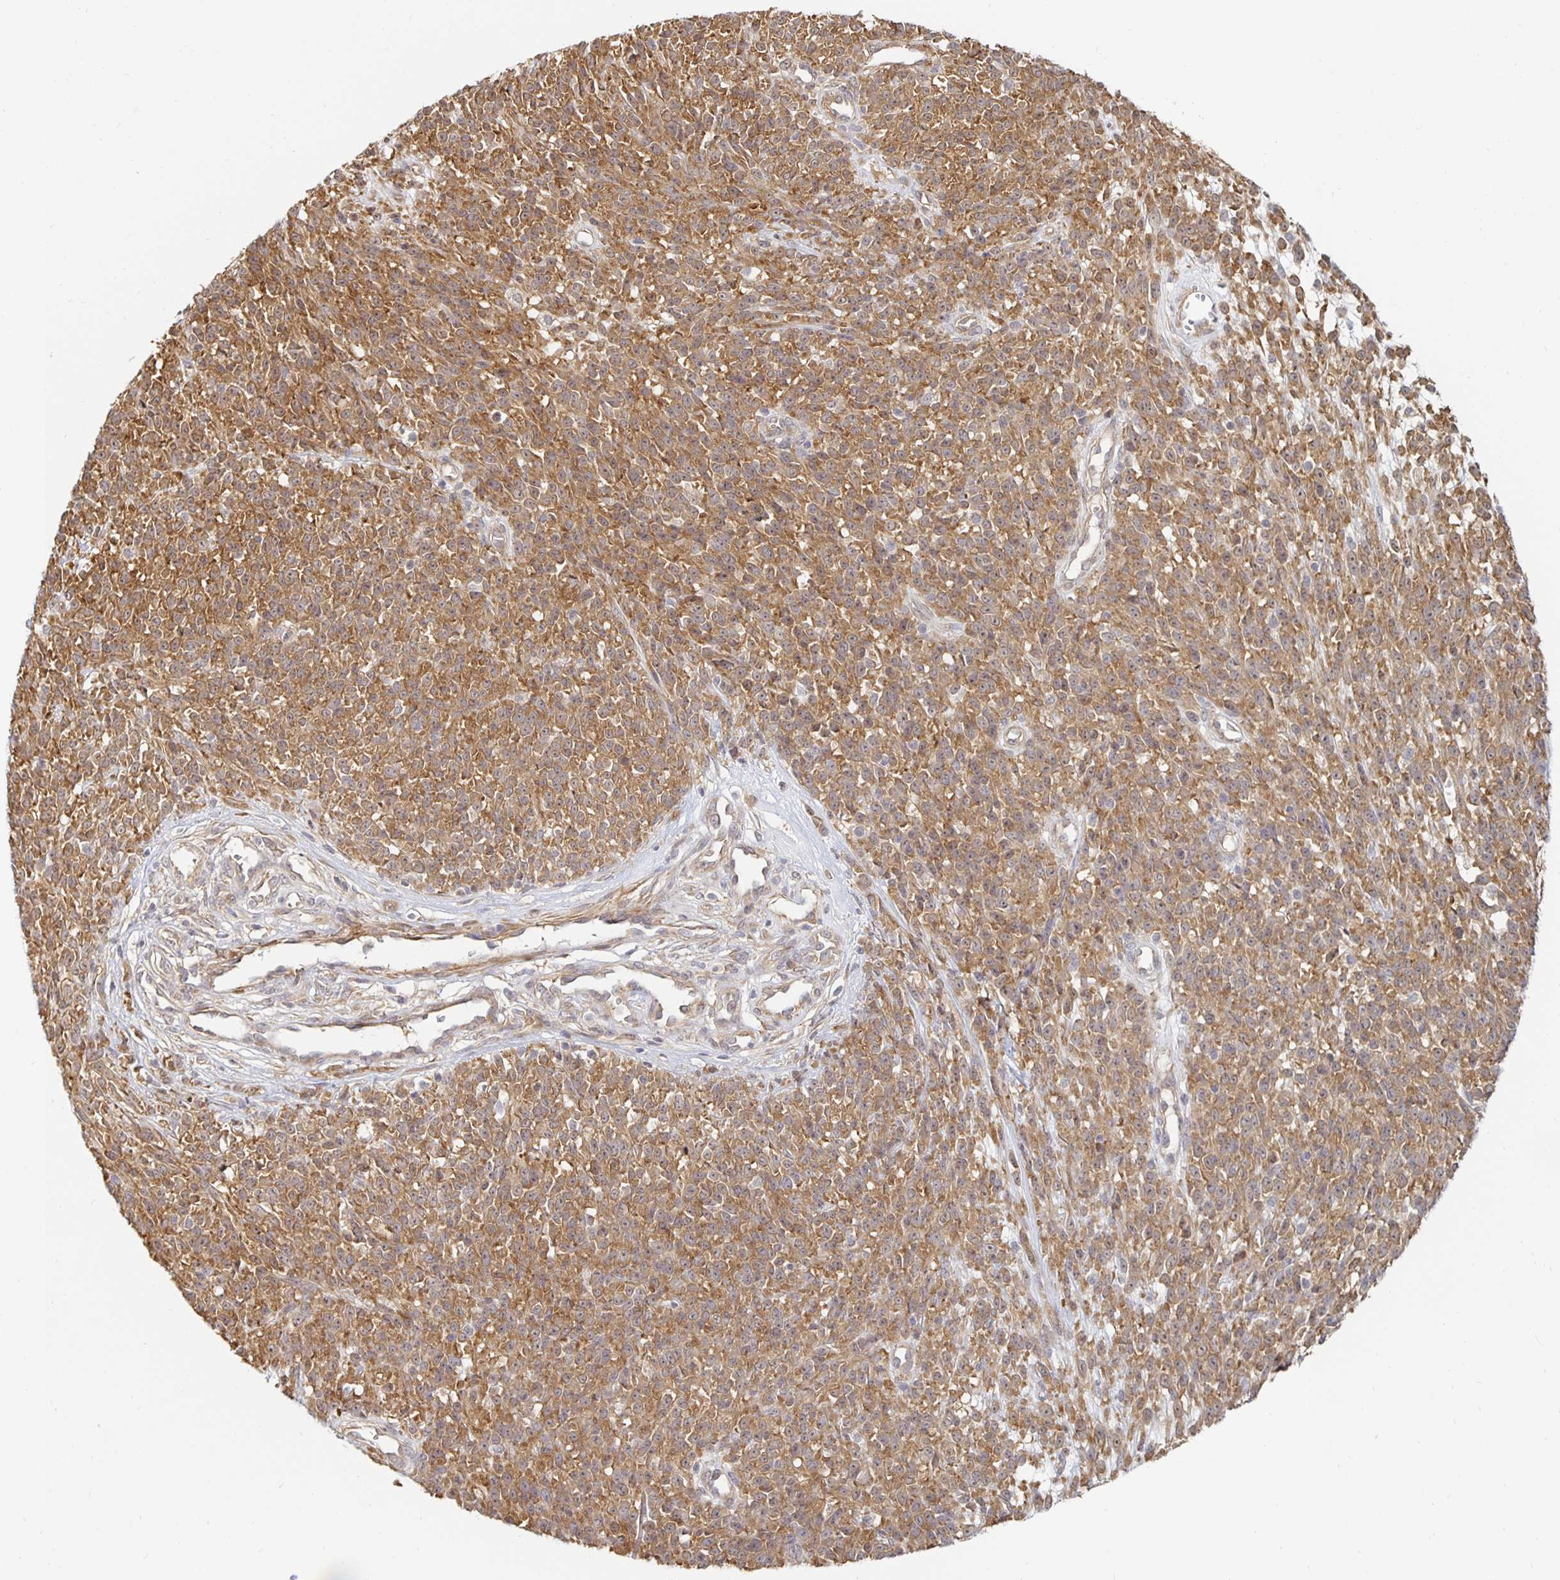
{"staining": {"intensity": "moderate", "quantity": ">75%", "location": "cytoplasmic/membranous"}, "tissue": "melanoma", "cell_type": "Tumor cells", "image_type": "cancer", "snomed": [{"axis": "morphology", "description": "Malignant melanoma, NOS"}, {"axis": "topography", "description": "Skin"}, {"axis": "topography", "description": "Skin of trunk"}], "caption": "Malignant melanoma was stained to show a protein in brown. There is medium levels of moderate cytoplasmic/membranous staining in about >75% of tumor cells. The staining is performed using DAB (3,3'-diaminobenzidine) brown chromogen to label protein expression. The nuclei are counter-stained blue using hematoxylin.", "gene": "PDAP1", "patient": {"sex": "male", "age": 74}}